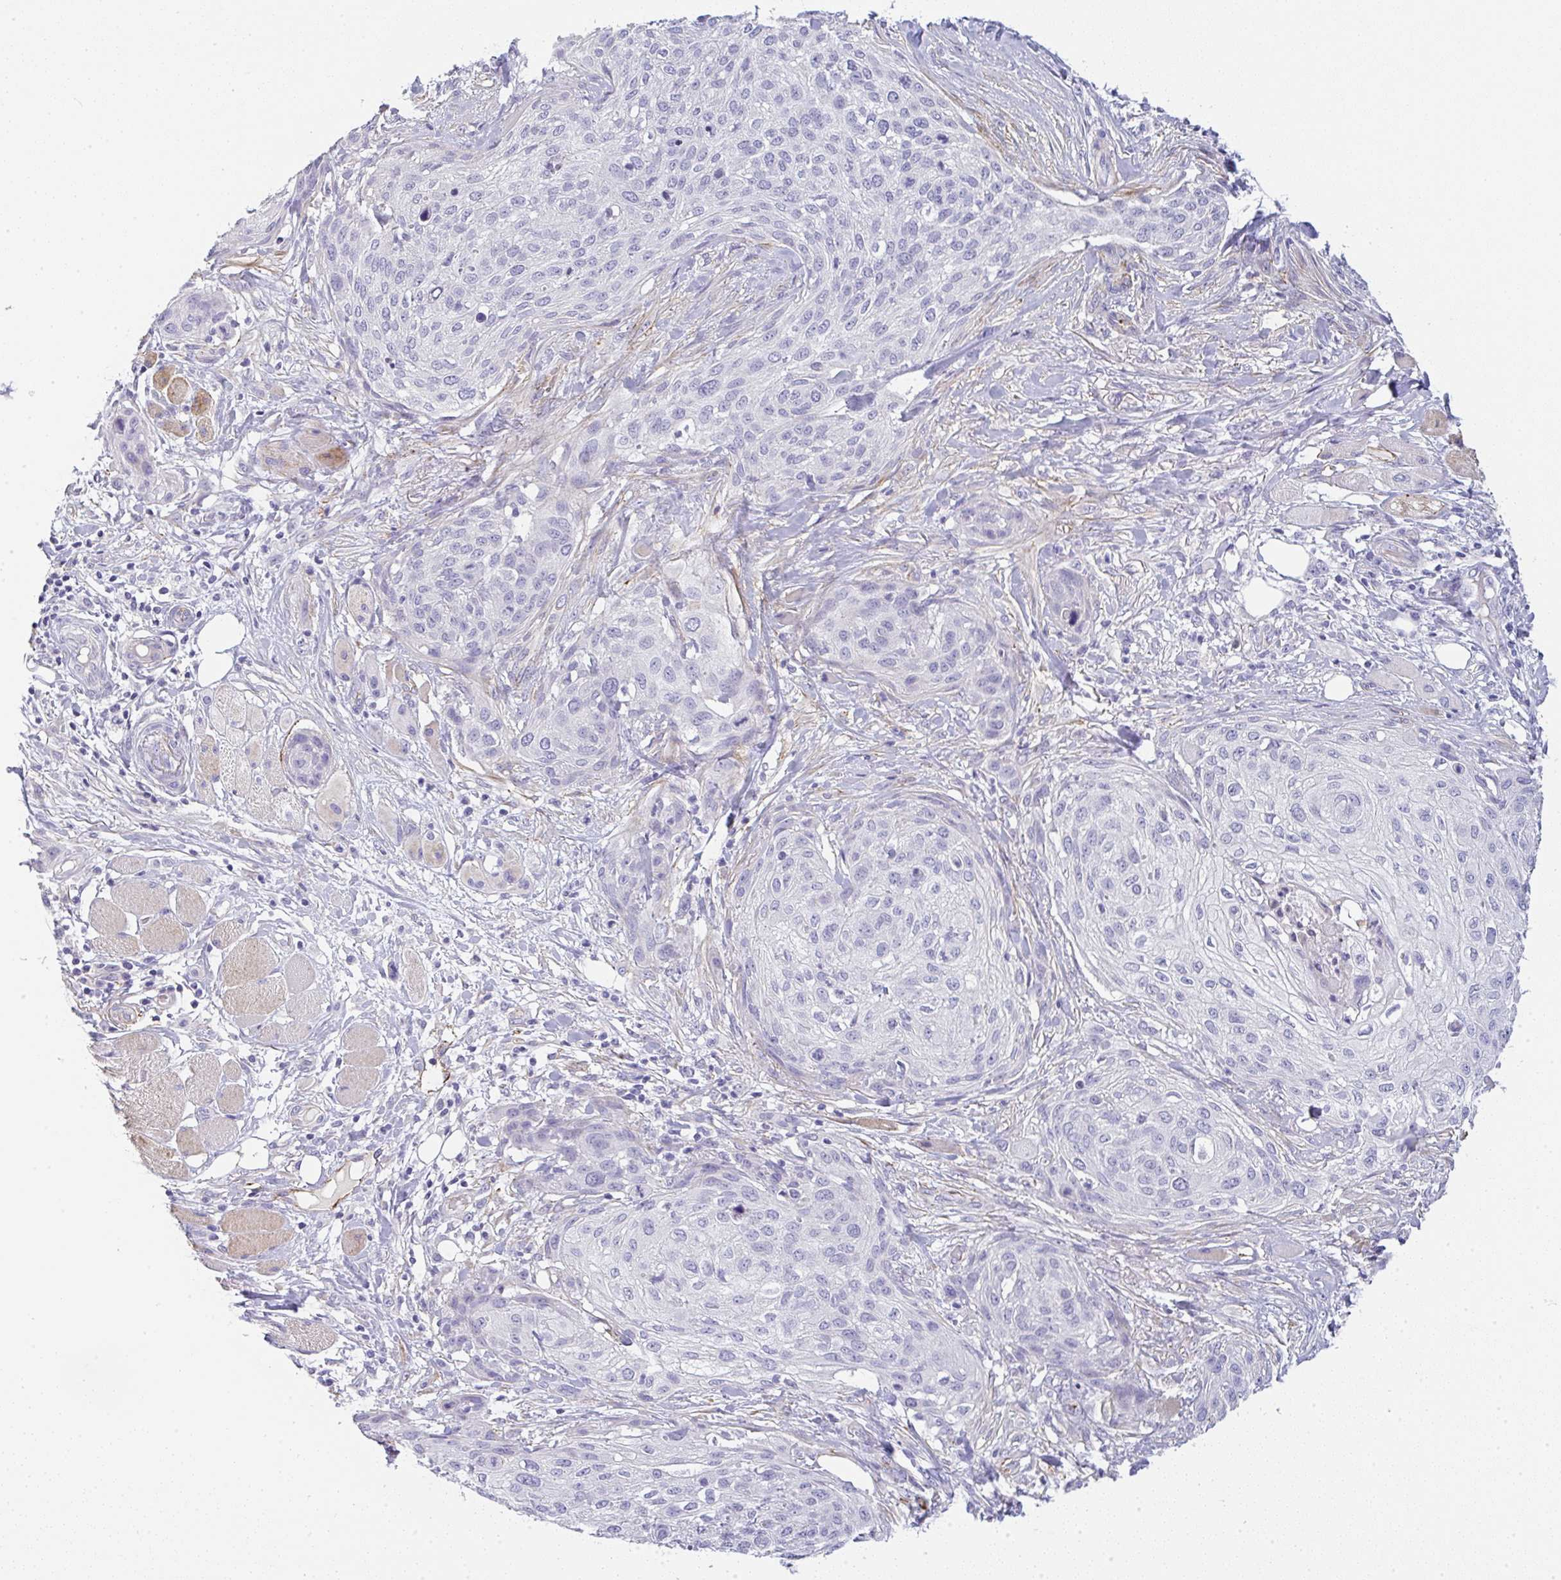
{"staining": {"intensity": "negative", "quantity": "none", "location": "none"}, "tissue": "skin cancer", "cell_type": "Tumor cells", "image_type": "cancer", "snomed": [{"axis": "morphology", "description": "Squamous cell carcinoma, NOS"}, {"axis": "topography", "description": "Skin"}], "caption": "High power microscopy histopathology image of an immunohistochemistry micrograph of skin cancer (squamous cell carcinoma), revealing no significant expression in tumor cells.", "gene": "LPAR4", "patient": {"sex": "female", "age": 87}}